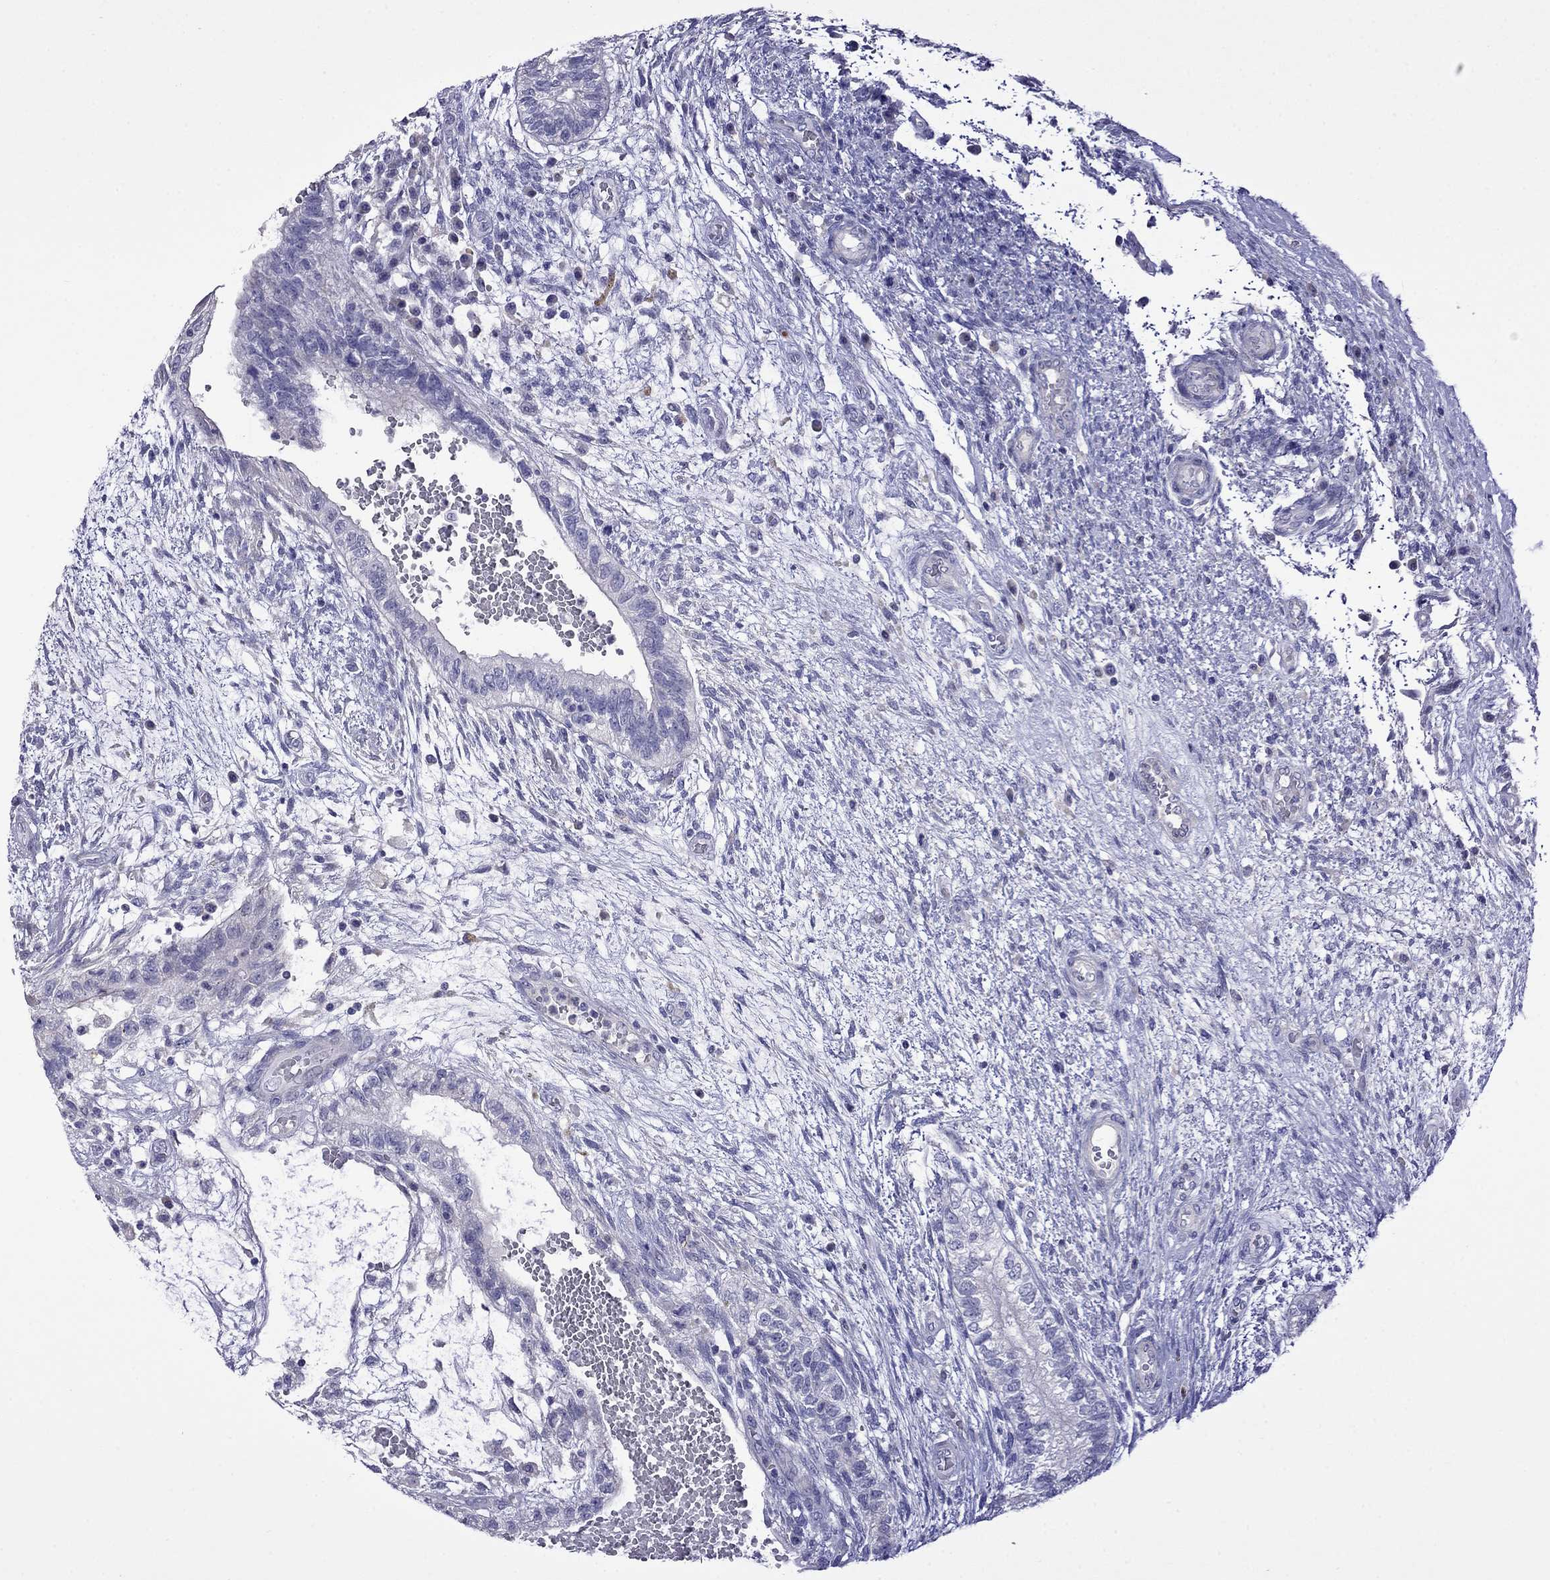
{"staining": {"intensity": "negative", "quantity": "none", "location": "none"}, "tissue": "testis cancer", "cell_type": "Tumor cells", "image_type": "cancer", "snomed": [{"axis": "morphology", "description": "Normal tissue, NOS"}, {"axis": "morphology", "description": "Carcinoma, Embryonal, NOS"}, {"axis": "topography", "description": "Testis"}, {"axis": "topography", "description": "Epididymis"}], "caption": "Immunohistochemistry (IHC) image of neoplastic tissue: human testis cancer (embryonal carcinoma) stained with DAB exhibits no significant protein staining in tumor cells.", "gene": "STAR", "patient": {"sex": "male", "age": 32}}